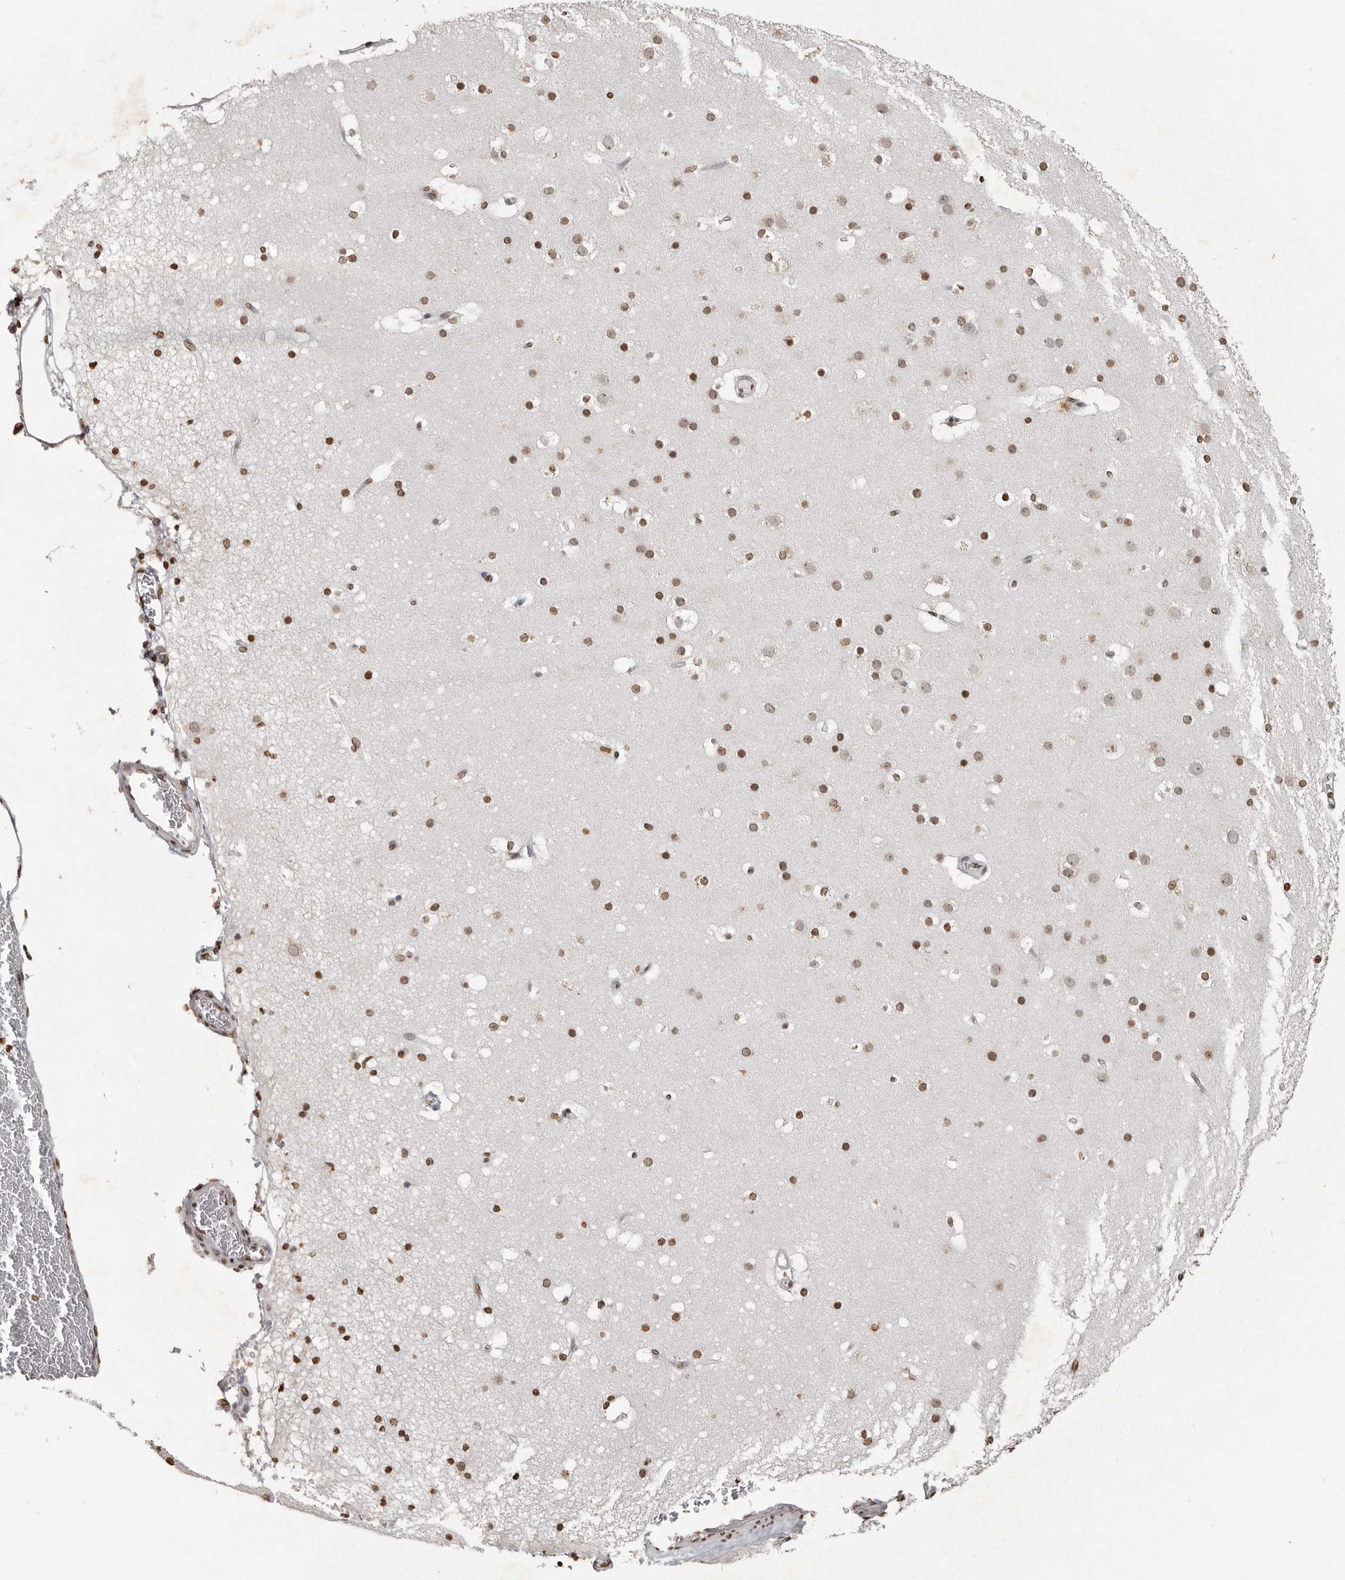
{"staining": {"intensity": "moderate", "quantity": ">75%", "location": "nuclear"}, "tissue": "cerebral cortex", "cell_type": "Endothelial cells", "image_type": "normal", "snomed": [{"axis": "morphology", "description": "Normal tissue, NOS"}, {"axis": "topography", "description": "Cerebral cortex"}], "caption": "Endothelial cells reveal medium levels of moderate nuclear expression in about >75% of cells in normal cerebral cortex. Nuclei are stained in blue.", "gene": "WDR45", "patient": {"sex": "male", "age": 57}}